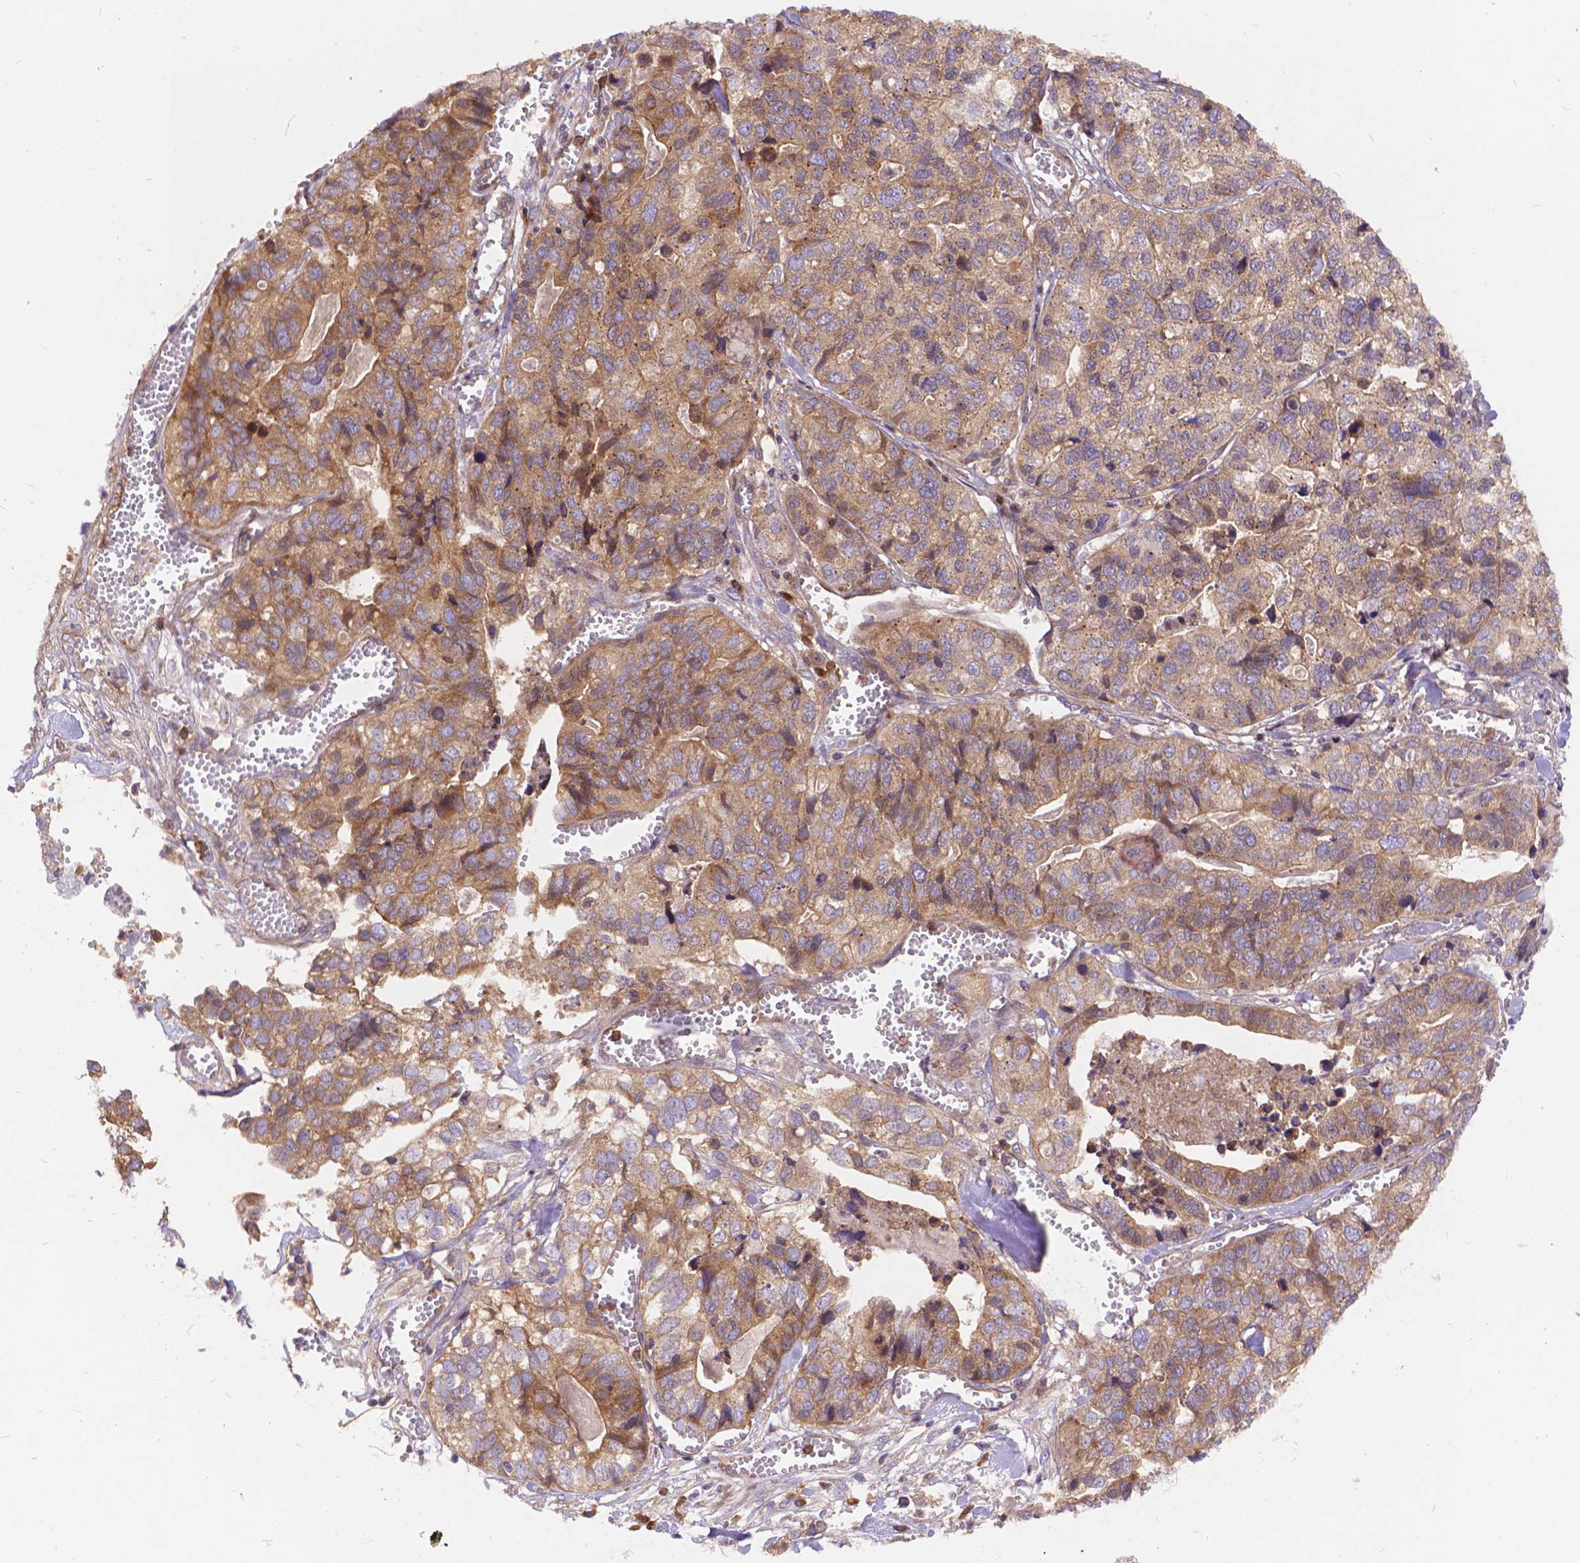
{"staining": {"intensity": "weak", "quantity": ">75%", "location": "cytoplasmic/membranous"}, "tissue": "stomach cancer", "cell_type": "Tumor cells", "image_type": "cancer", "snomed": [{"axis": "morphology", "description": "Adenocarcinoma, NOS"}, {"axis": "topography", "description": "Stomach, upper"}], "caption": "IHC micrograph of neoplastic tissue: human stomach cancer (adenocarcinoma) stained using immunohistochemistry (IHC) displays low levels of weak protein expression localized specifically in the cytoplasmic/membranous of tumor cells, appearing as a cytoplasmic/membranous brown color.", "gene": "ARAP1", "patient": {"sex": "female", "age": 67}}